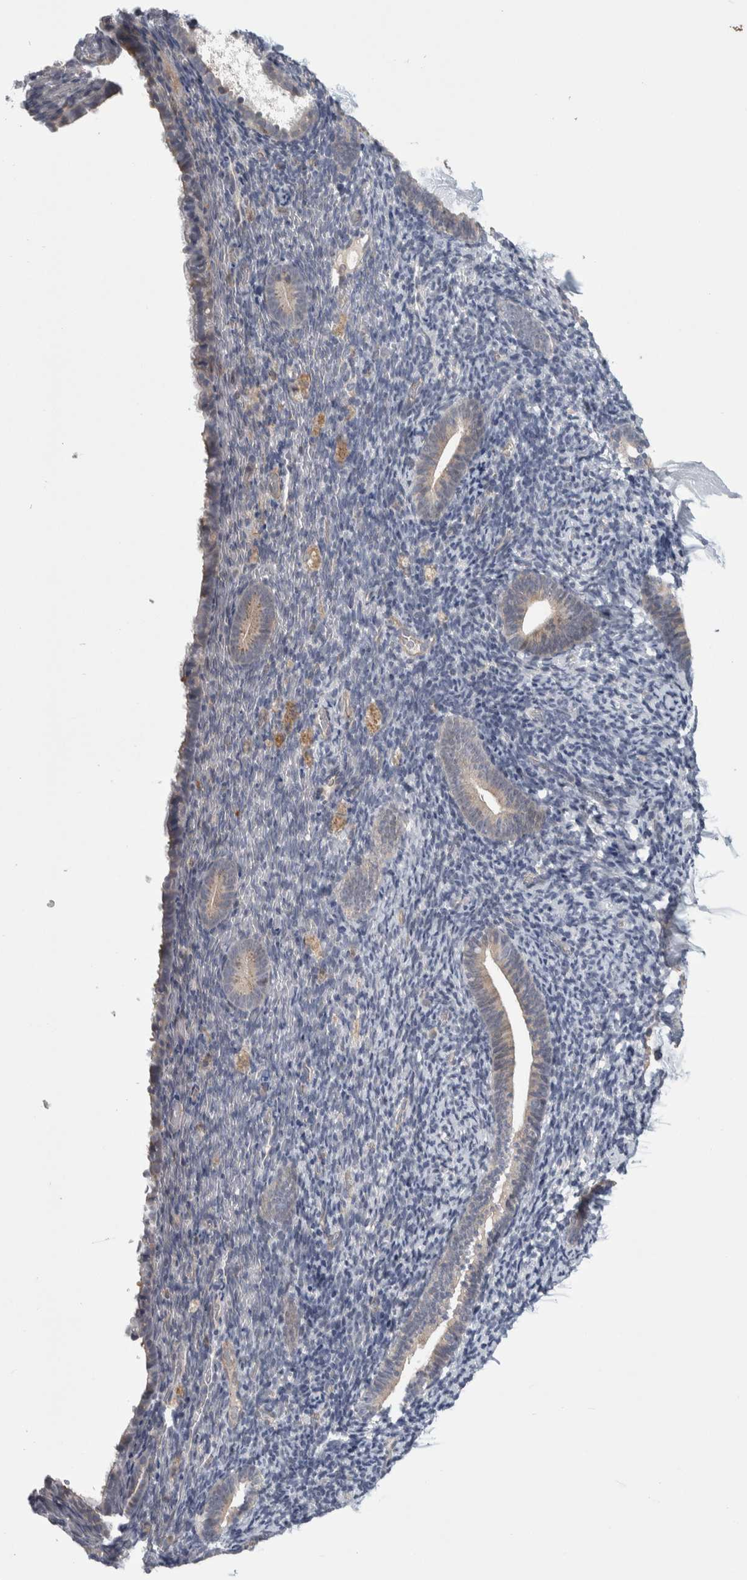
{"staining": {"intensity": "negative", "quantity": "none", "location": "none"}, "tissue": "endometrium", "cell_type": "Cells in endometrial stroma", "image_type": "normal", "snomed": [{"axis": "morphology", "description": "Normal tissue, NOS"}, {"axis": "topography", "description": "Endometrium"}], "caption": "The photomicrograph displays no staining of cells in endometrial stroma in benign endometrium. (DAB (3,3'-diaminobenzidine) immunohistochemistry (IHC), high magnification).", "gene": "ZNF862", "patient": {"sex": "female", "age": 51}}